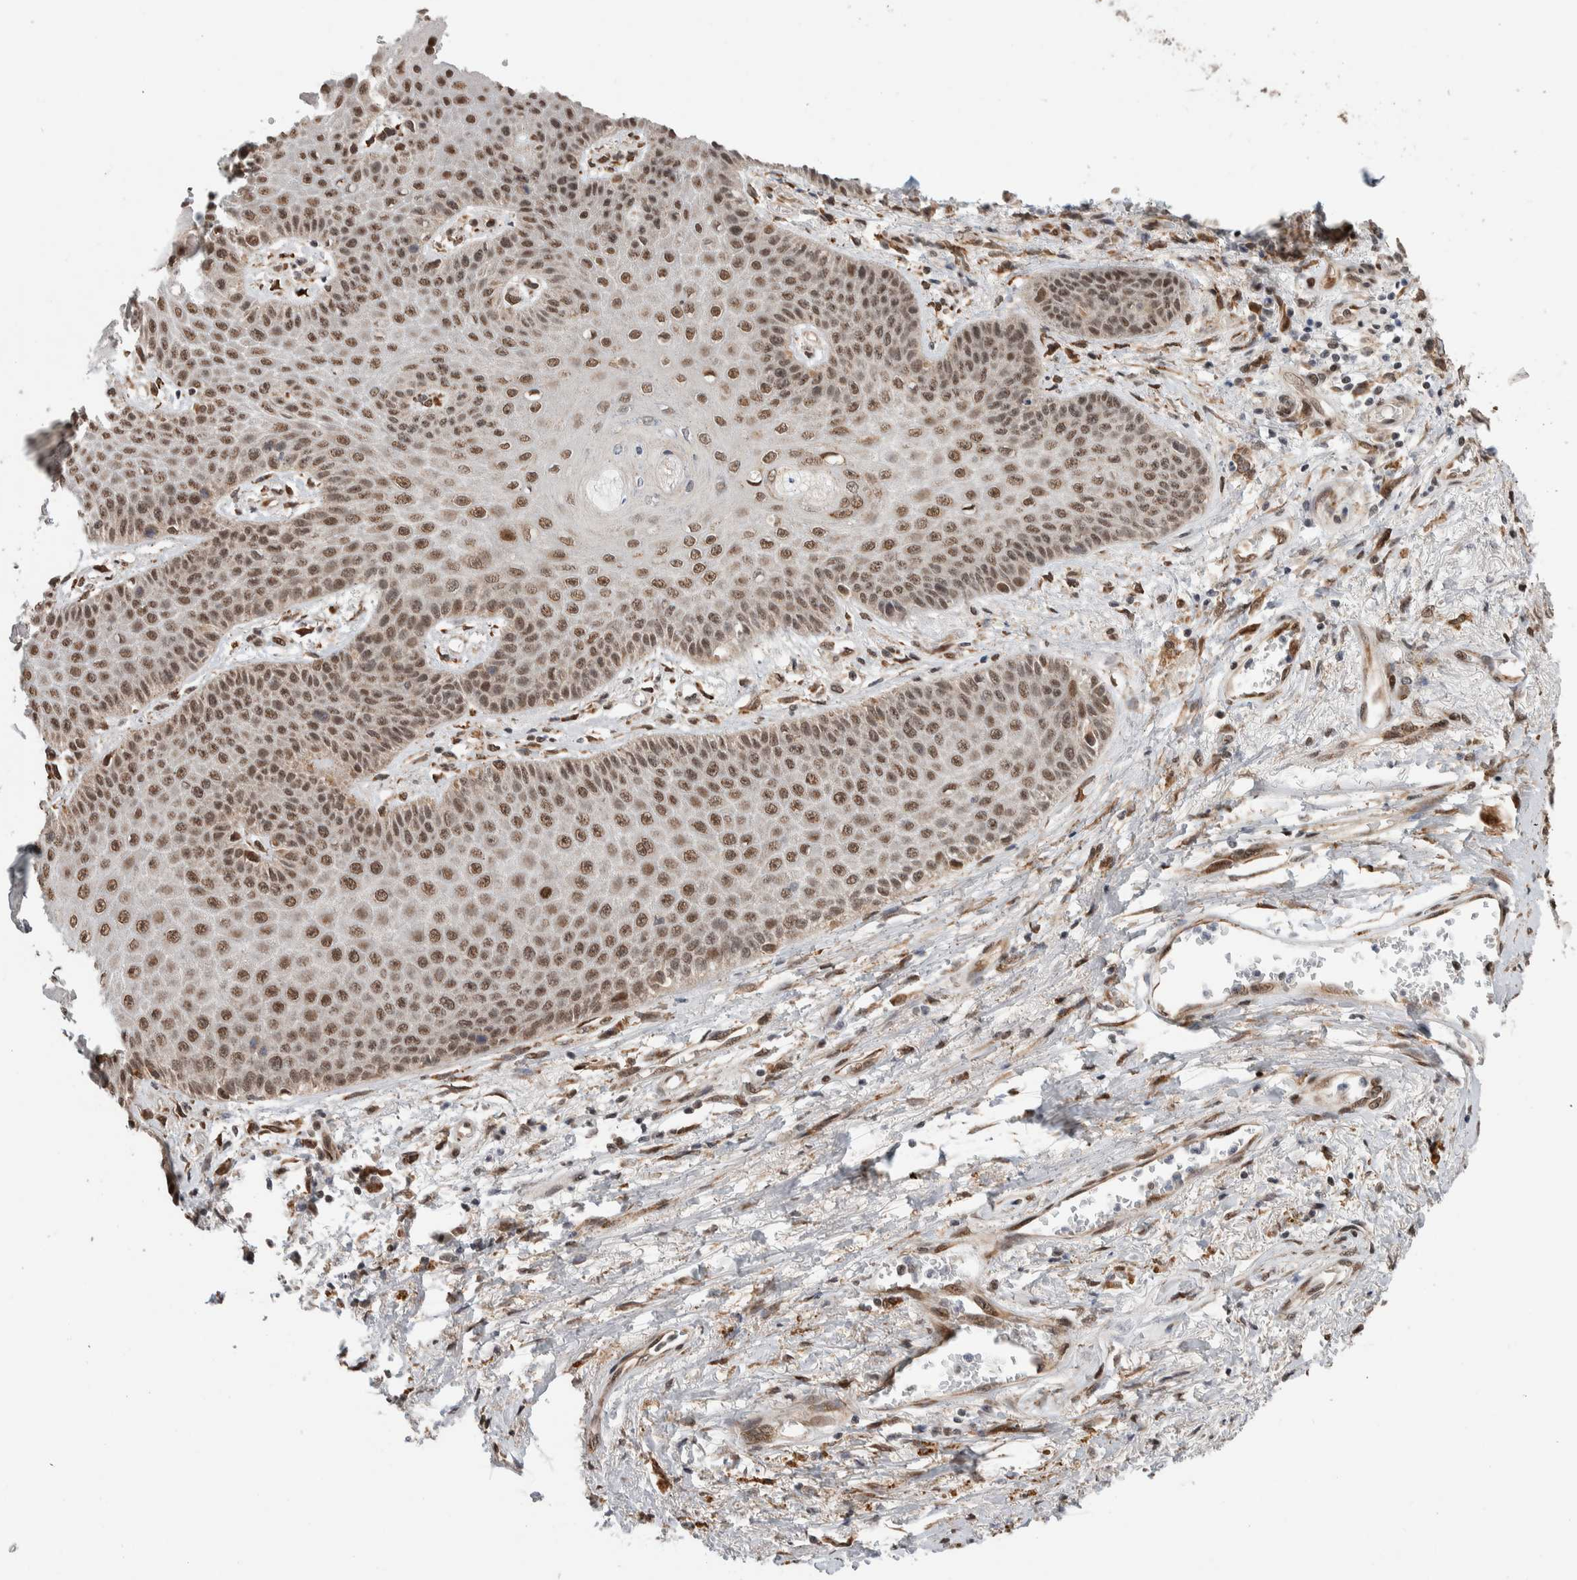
{"staining": {"intensity": "moderate", "quantity": ">75%", "location": "nuclear"}, "tissue": "skin", "cell_type": "Epidermal cells", "image_type": "normal", "snomed": [{"axis": "morphology", "description": "Normal tissue, NOS"}, {"axis": "topography", "description": "Anal"}], "caption": "This micrograph exhibits normal skin stained with immunohistochemistry to label a protein in brown. The nuclear of epidermal cells show moderate positivity for the protein. Nuclei are counter-stained blue.", "gene": "TNRC18", "patient": {"sex": "female", "age": 46}}